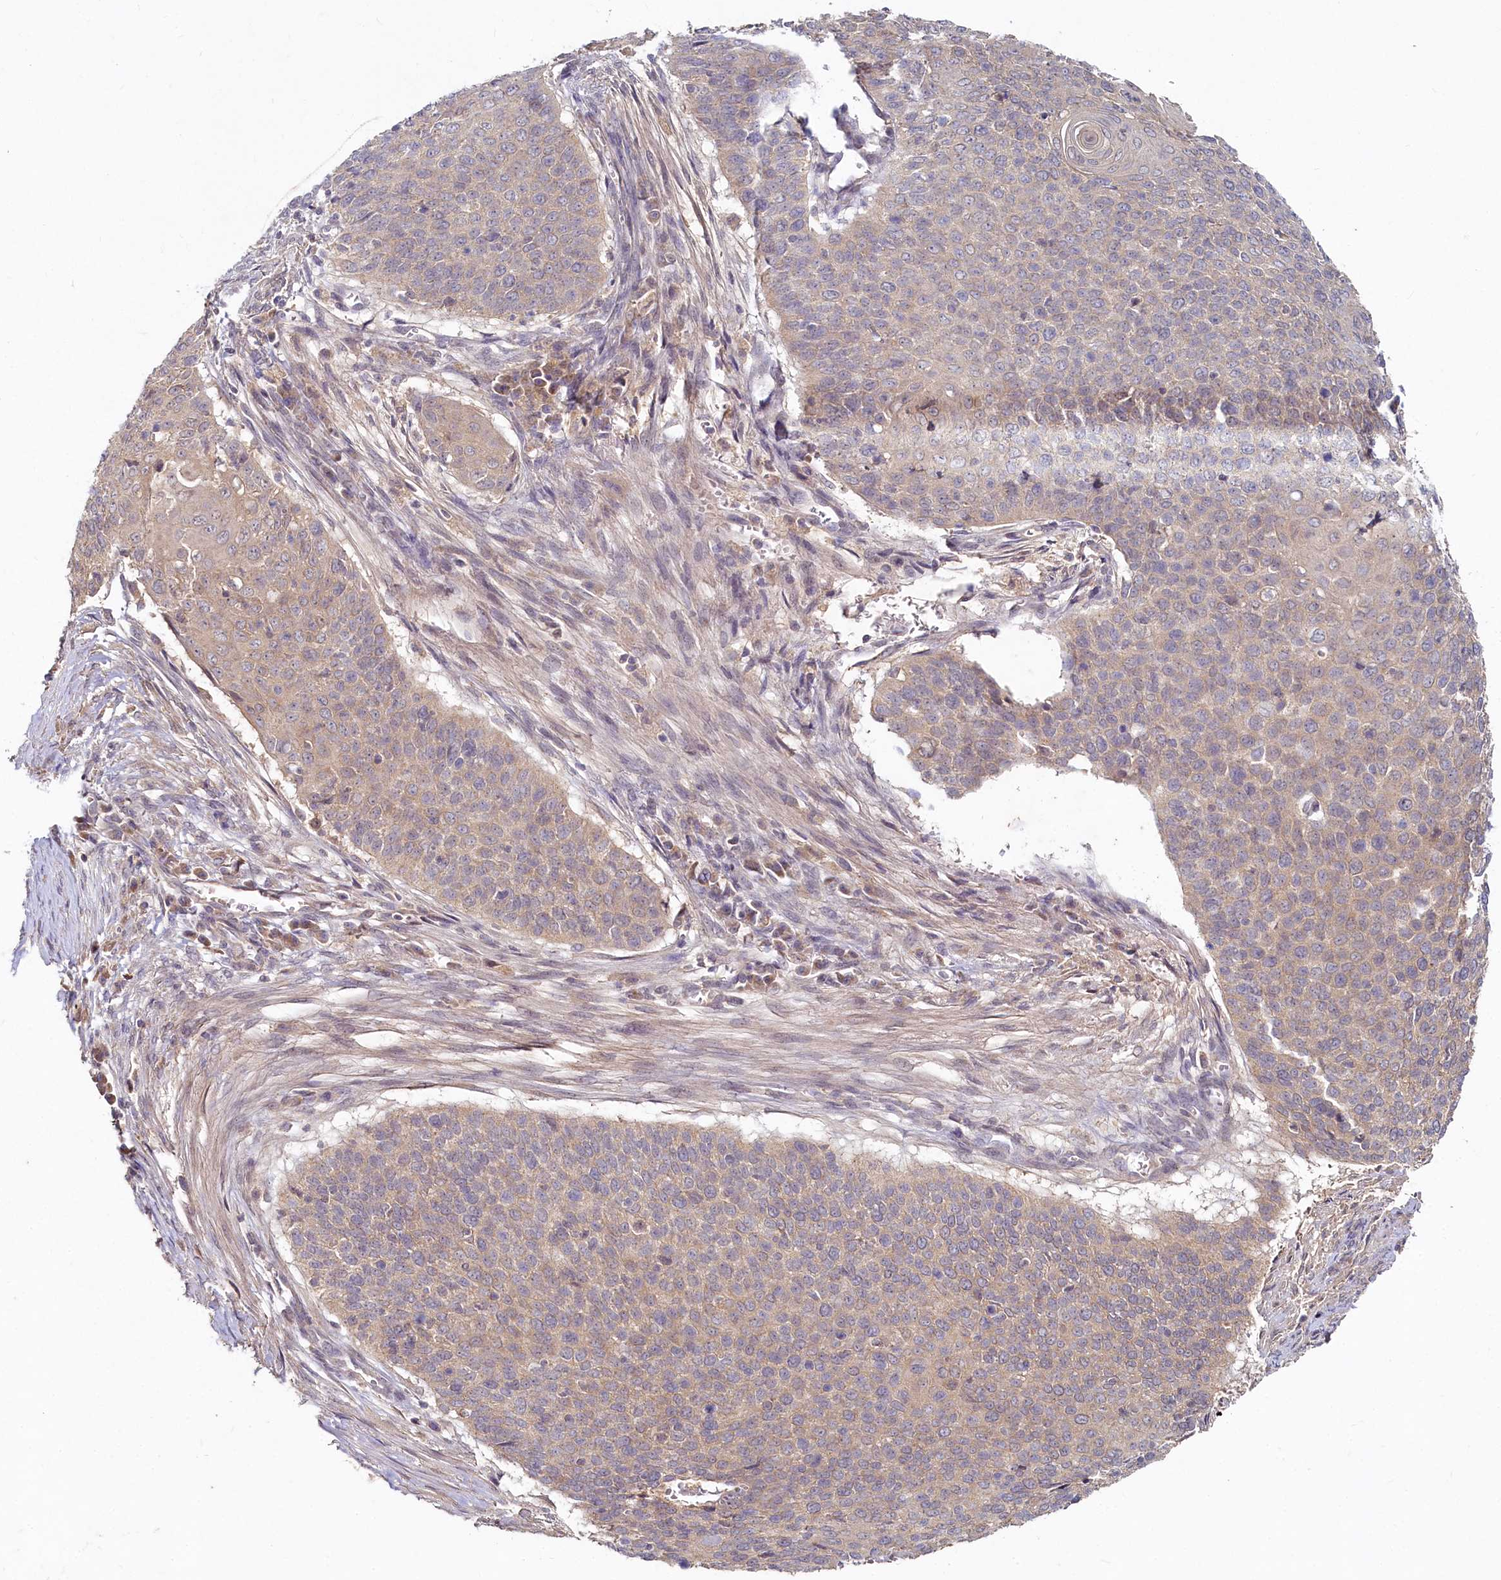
{"staining": {"intensity": "weak", "quantity": "25%-75%", "location": "cytoplasmic/membranous"}, "tissue": "cervical cancer", "cell_type": "Tumor cells", "image_type": "cancer", "snomed": [{"axis": "morphology", "description": "Squamous cell carcinoma, NOS"}, {"axis": "topography", "description": "Cervix"}], "caption": "Protein expression analysis of cervical cancer demonstrates weak cytoplasmic/membranous expression in approximately 25%-75% of tumor cells.", "gene": "HERC3", "patient": {"sex": "female", "age": 39}}